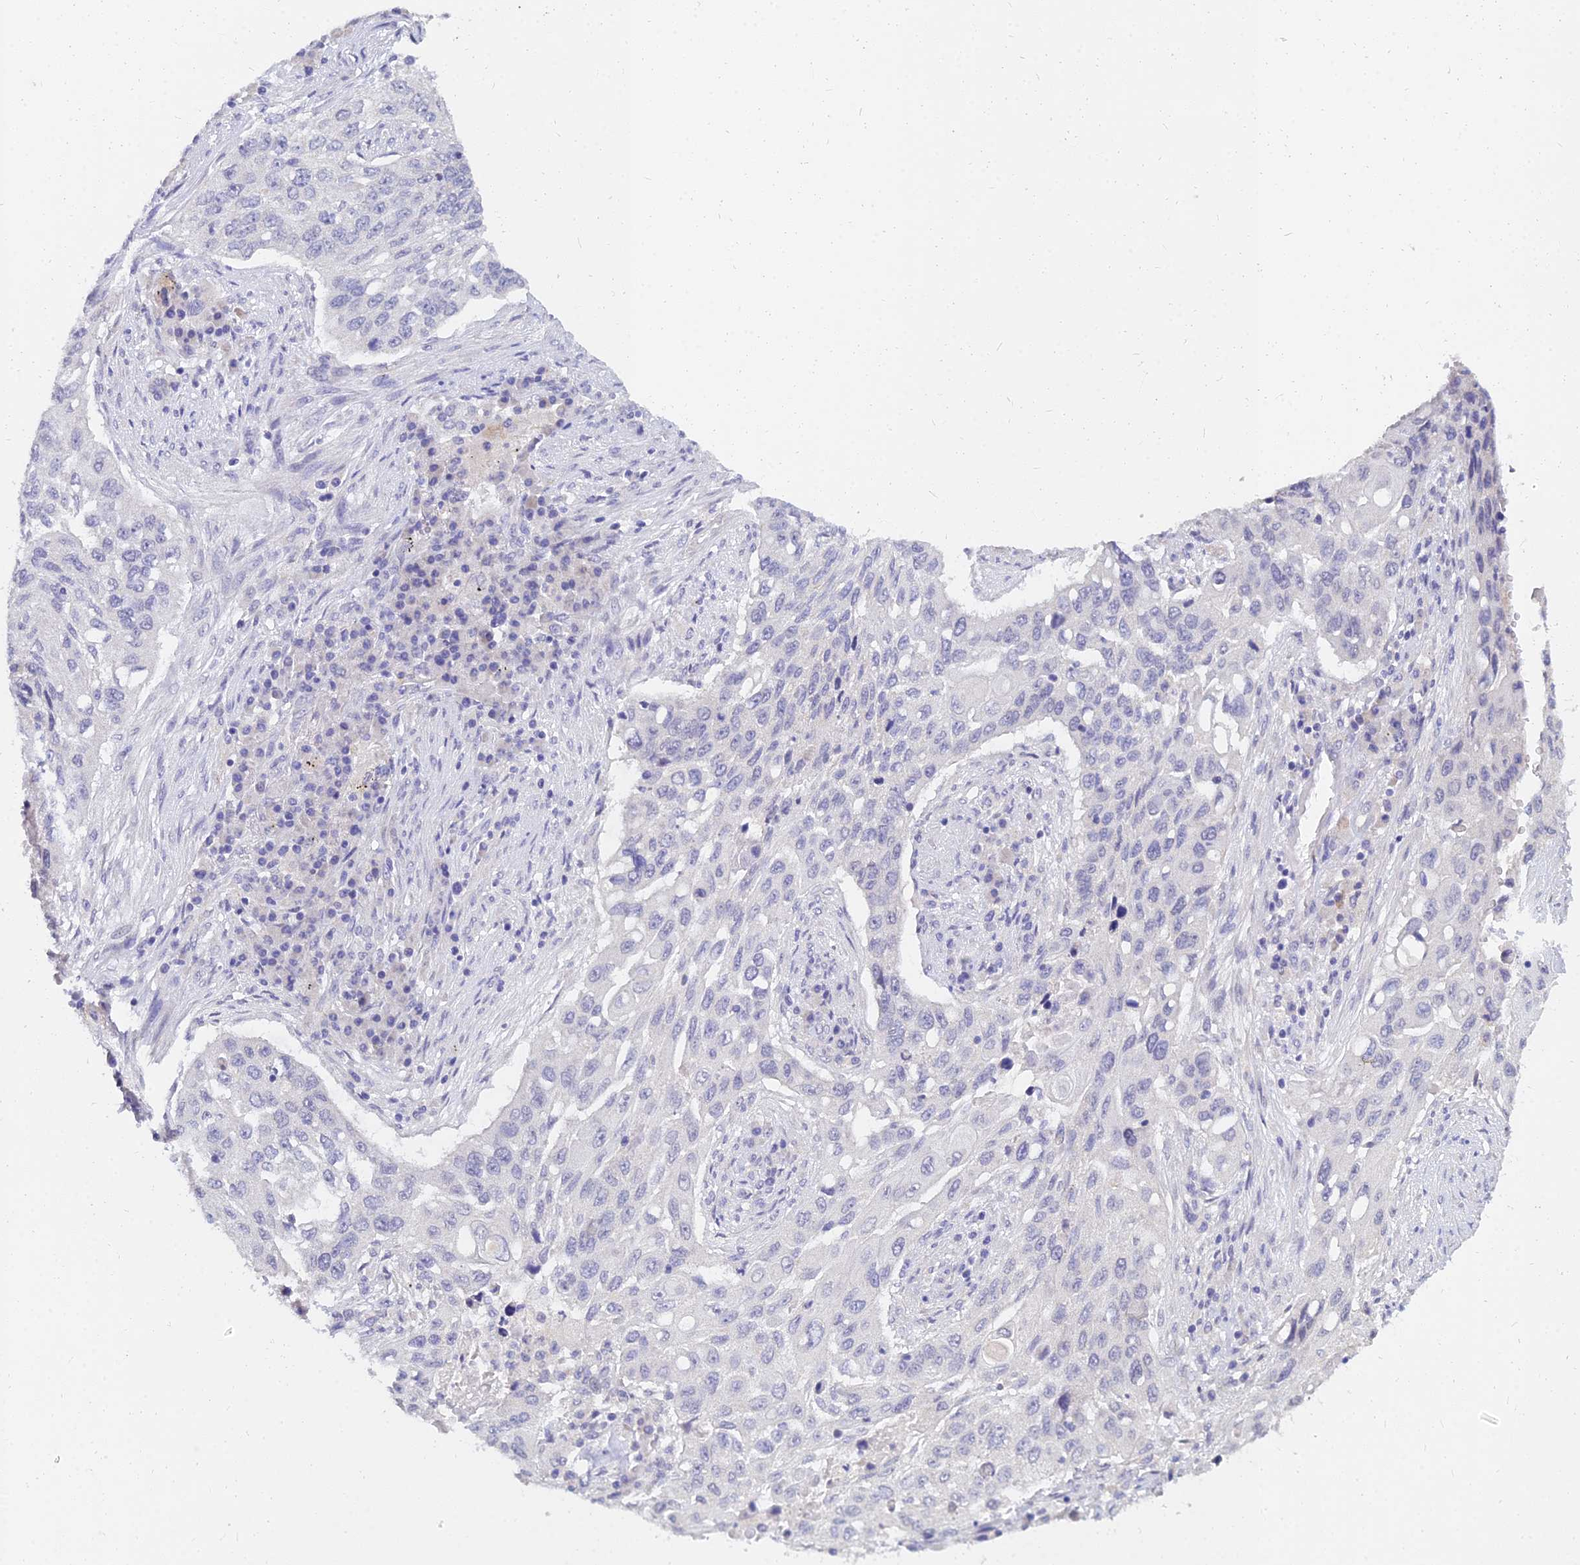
{"staining": {"intensity": "negative", "quantity": "none", "location": "none"}, "tissue": "lung cancer", "cell_type": "Tumor cells", "image_type": "cancer", "snomed": [{"axis": "morphology", "description": "Squamous cell carcinoma, NOS"}, {"axis": "topography", "description": "Lung"}], "caption": "Immunohistochemistry (IHC) photomicrograph of human lung cancer (squamous cell carcinoma) stained for a protein (brown), which demonstrates no staining in tumor cells.", "gene": "NPY", "patient": {"sex": "female", "age": 63}}